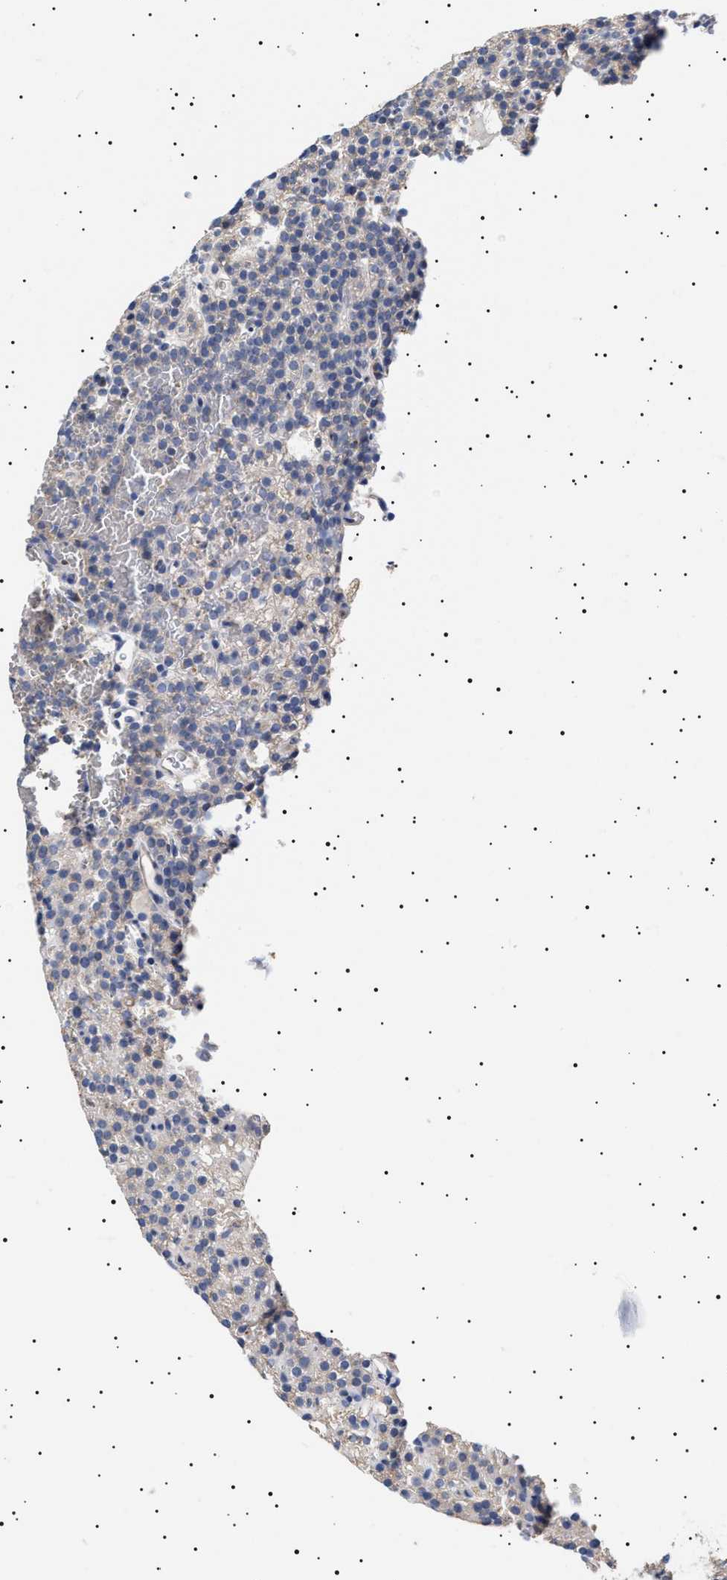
{"staining": {"intensity": "negative", "quantity": "none", "location": "none"}, "tissue": "parathyroid gland", "cell_type": "Glandular cells", "image_type": "normal", "snomed": [{"axis": "morphology", "description": "Normal tissue, NOS"}, {"axis": "morphology", "description": "Adenoma, NOS"}, {"axis": "topography", "description": "Parathyroid gland"}], "caption": "This photomicrograph is of unremarkable parathyroid gland stained with immunohistochemistry (IHC) to label a protein in brown with the nuclei are counter-stained blue. There is no staining in glandular cells. (Stains: DAB (3,3'-diaminobenzidine) immunohistochemistry with hematoxylin counter stain, Microscopy: brightfield microscopy at high magnification).", "gene": "ERCC6L2", "patient": {"sex": "female", "age": 74}}